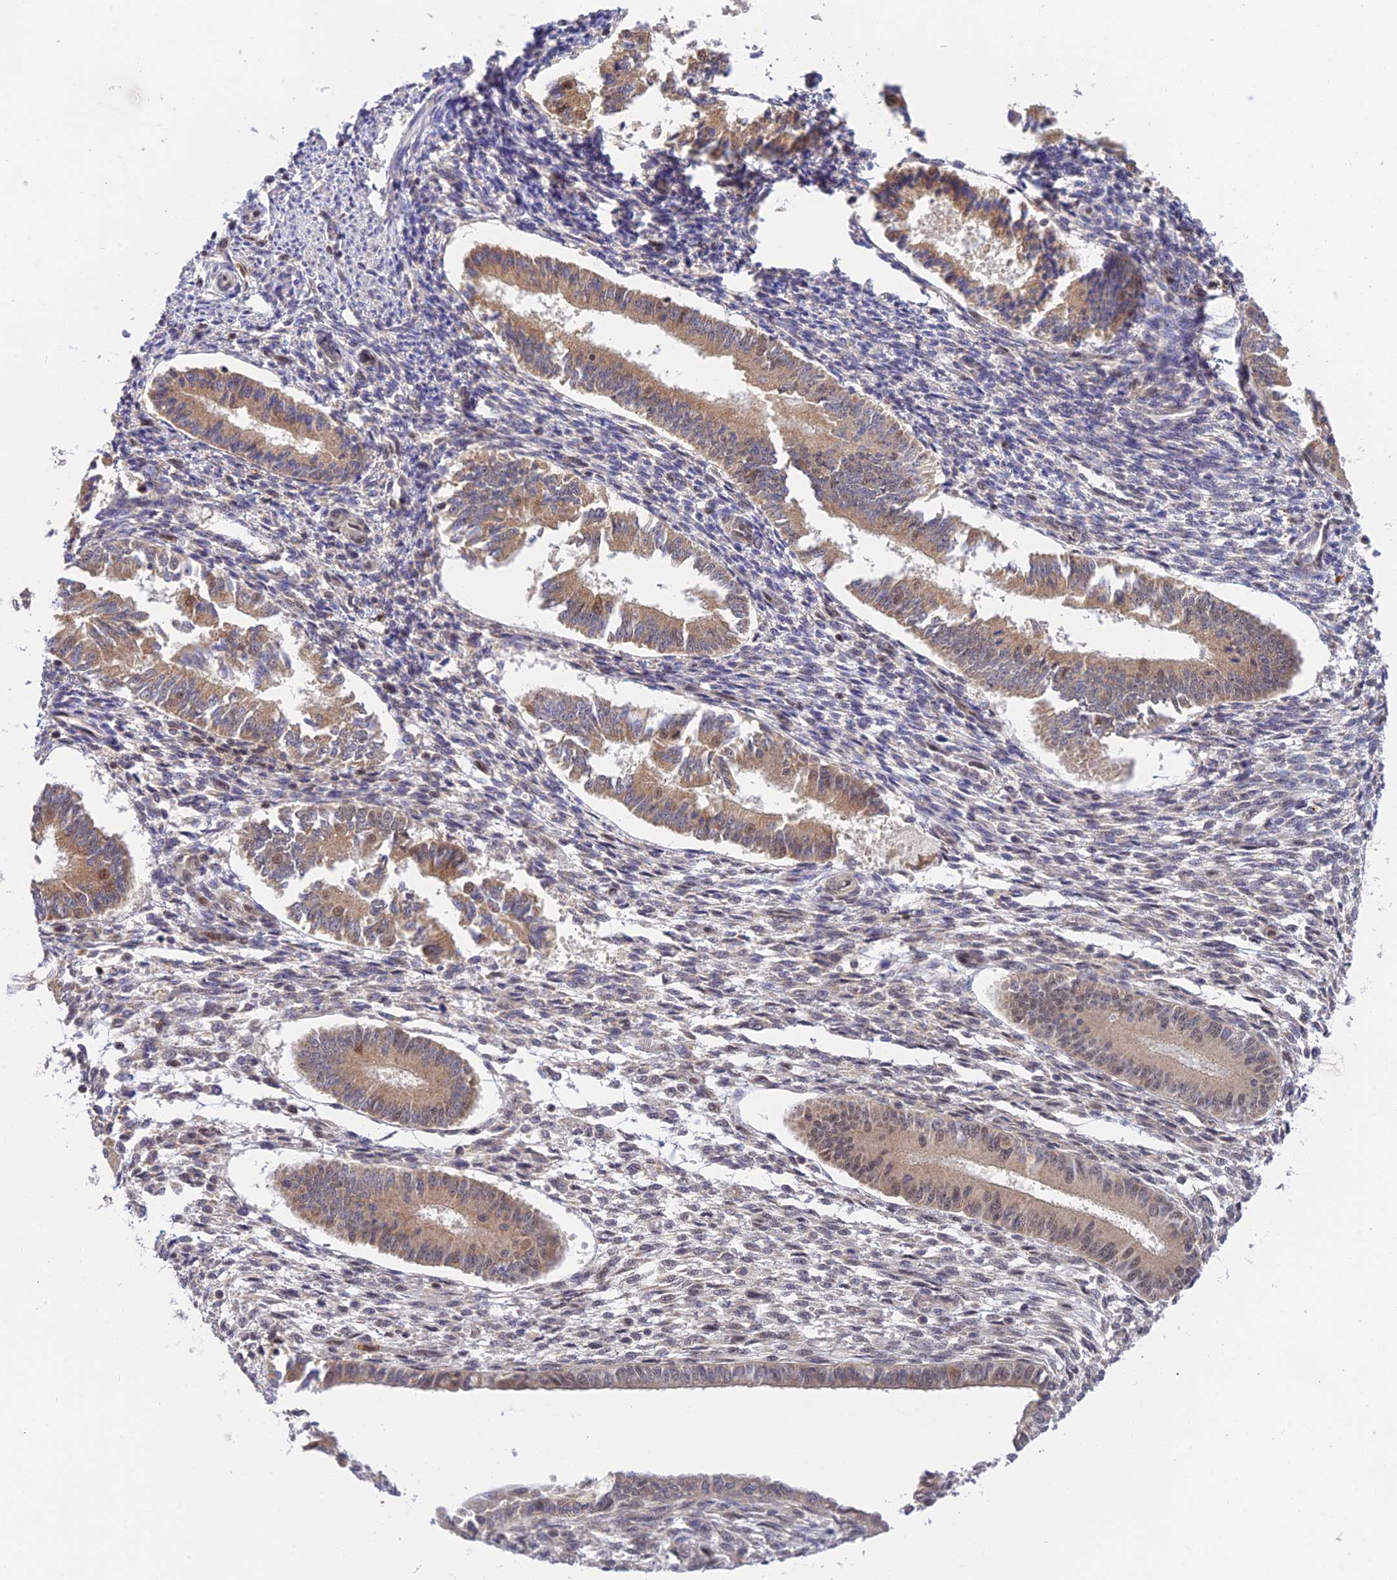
{"staining": {"intensity": "negative", "quantity": "none", "location": "none"}, "tissue": "endometrium", "cell_type": "Cells in endometrial stroma", "image_type": "normal", "snomed": [{"axis": "morphology", "description": "Normal tissue, NOS"}, {"axis": "topography", "description": "Uterus"}, {"axis": "topography", "description": "Endometrium"}], "caption": "Histopathology image shows no protein staining in cells in endometrial stroma of normal endometrium.", "gene": "PEX16", "patient": {"sex": "female", "age": 48}}